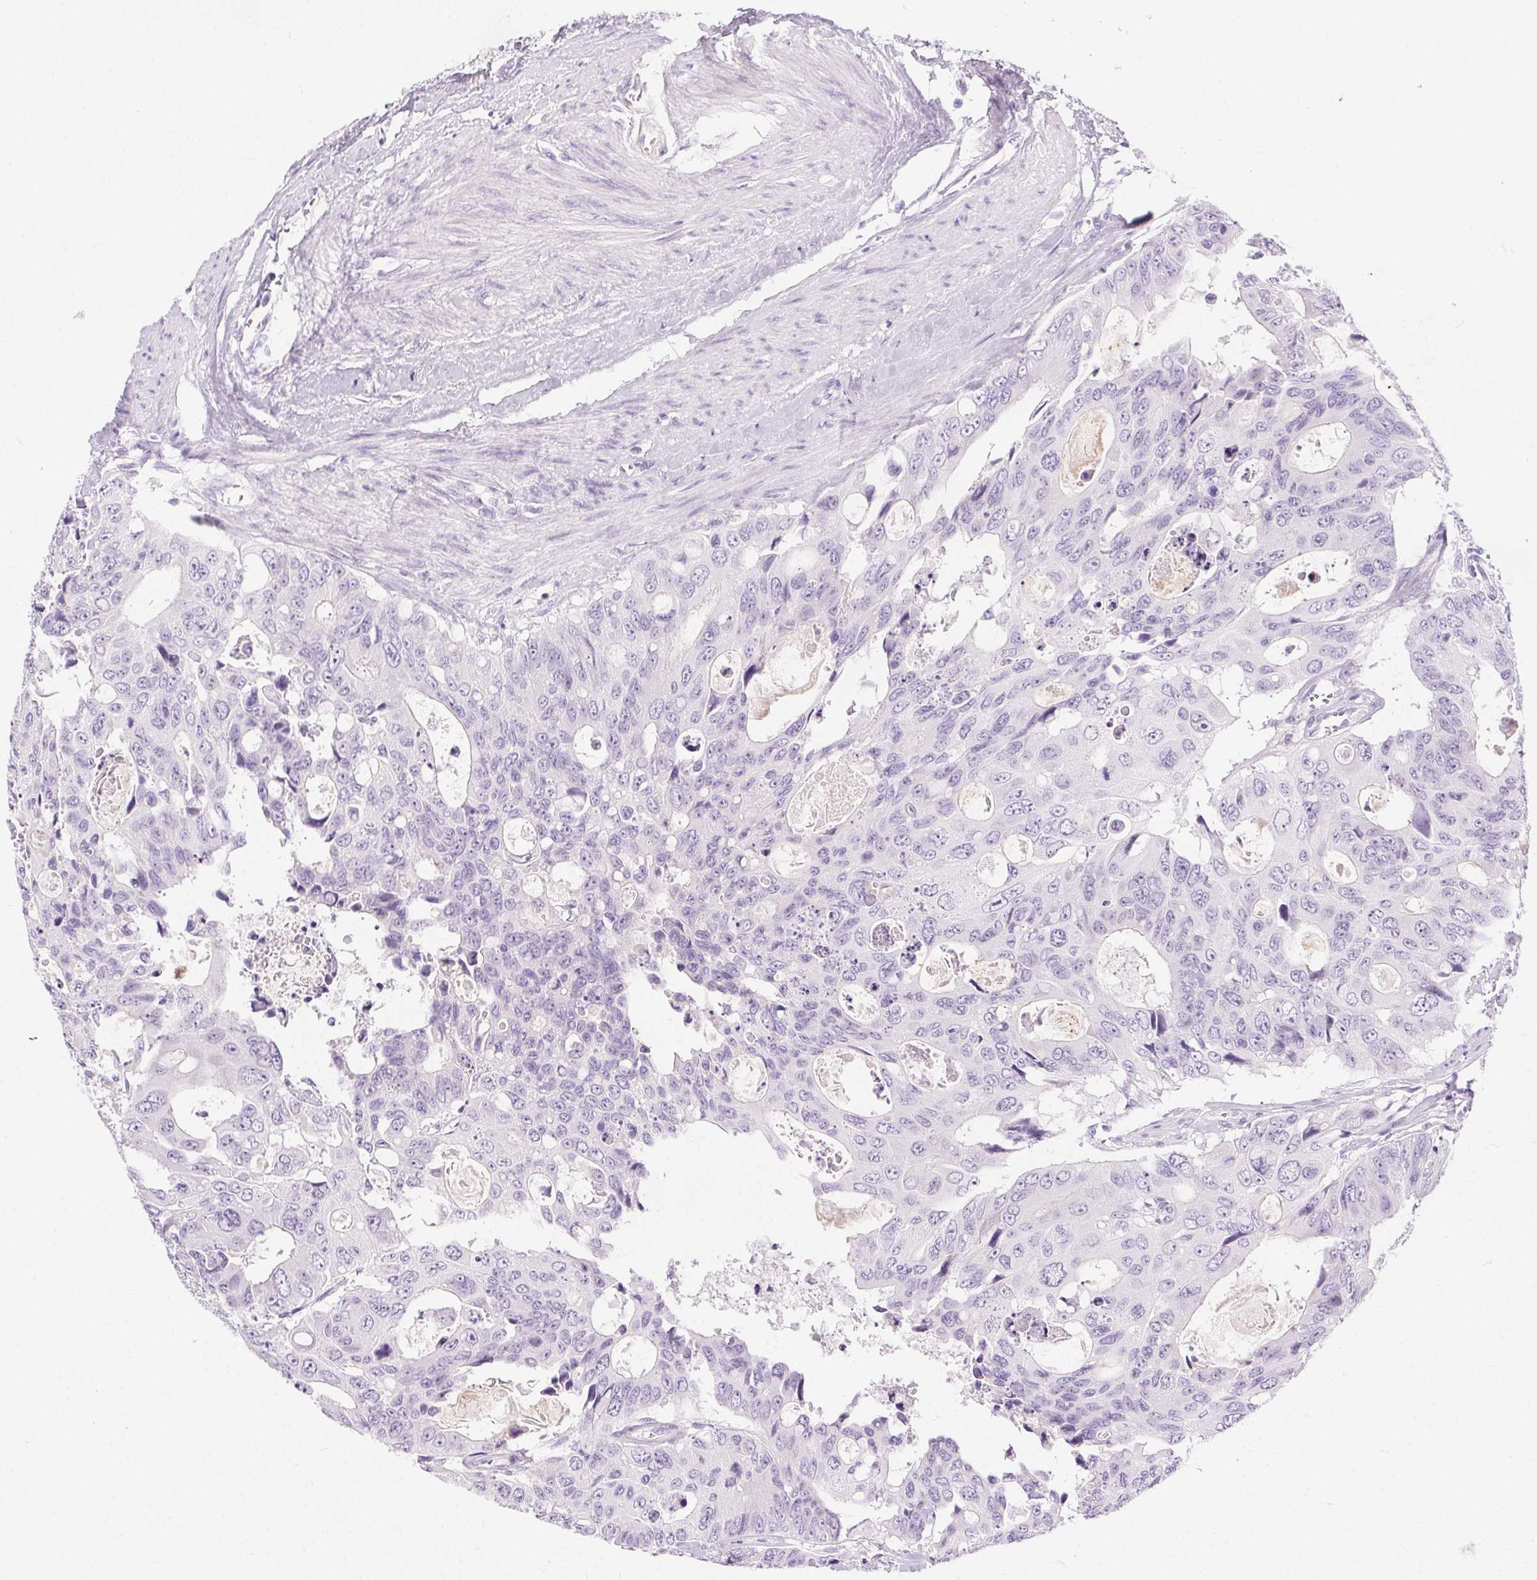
{"staining": {"intensity": "negative", "quantity": "none", "location": "none"}, "tissue": "colorectal cancer", "cell_type": "Tumor cells", "image_type": "cancer", "snomed": [{"axis": "morphology", "description": "Adenocarcinoma, NOS"}, {"axis": "topography", "description": "Rectum"}], "caption": "Tumor cells are negative for brown protein staining in colorectal cancer (adenocarcinoma).", "gene": "C20orf85", "patient": {"sex": "male", "age": 76}}